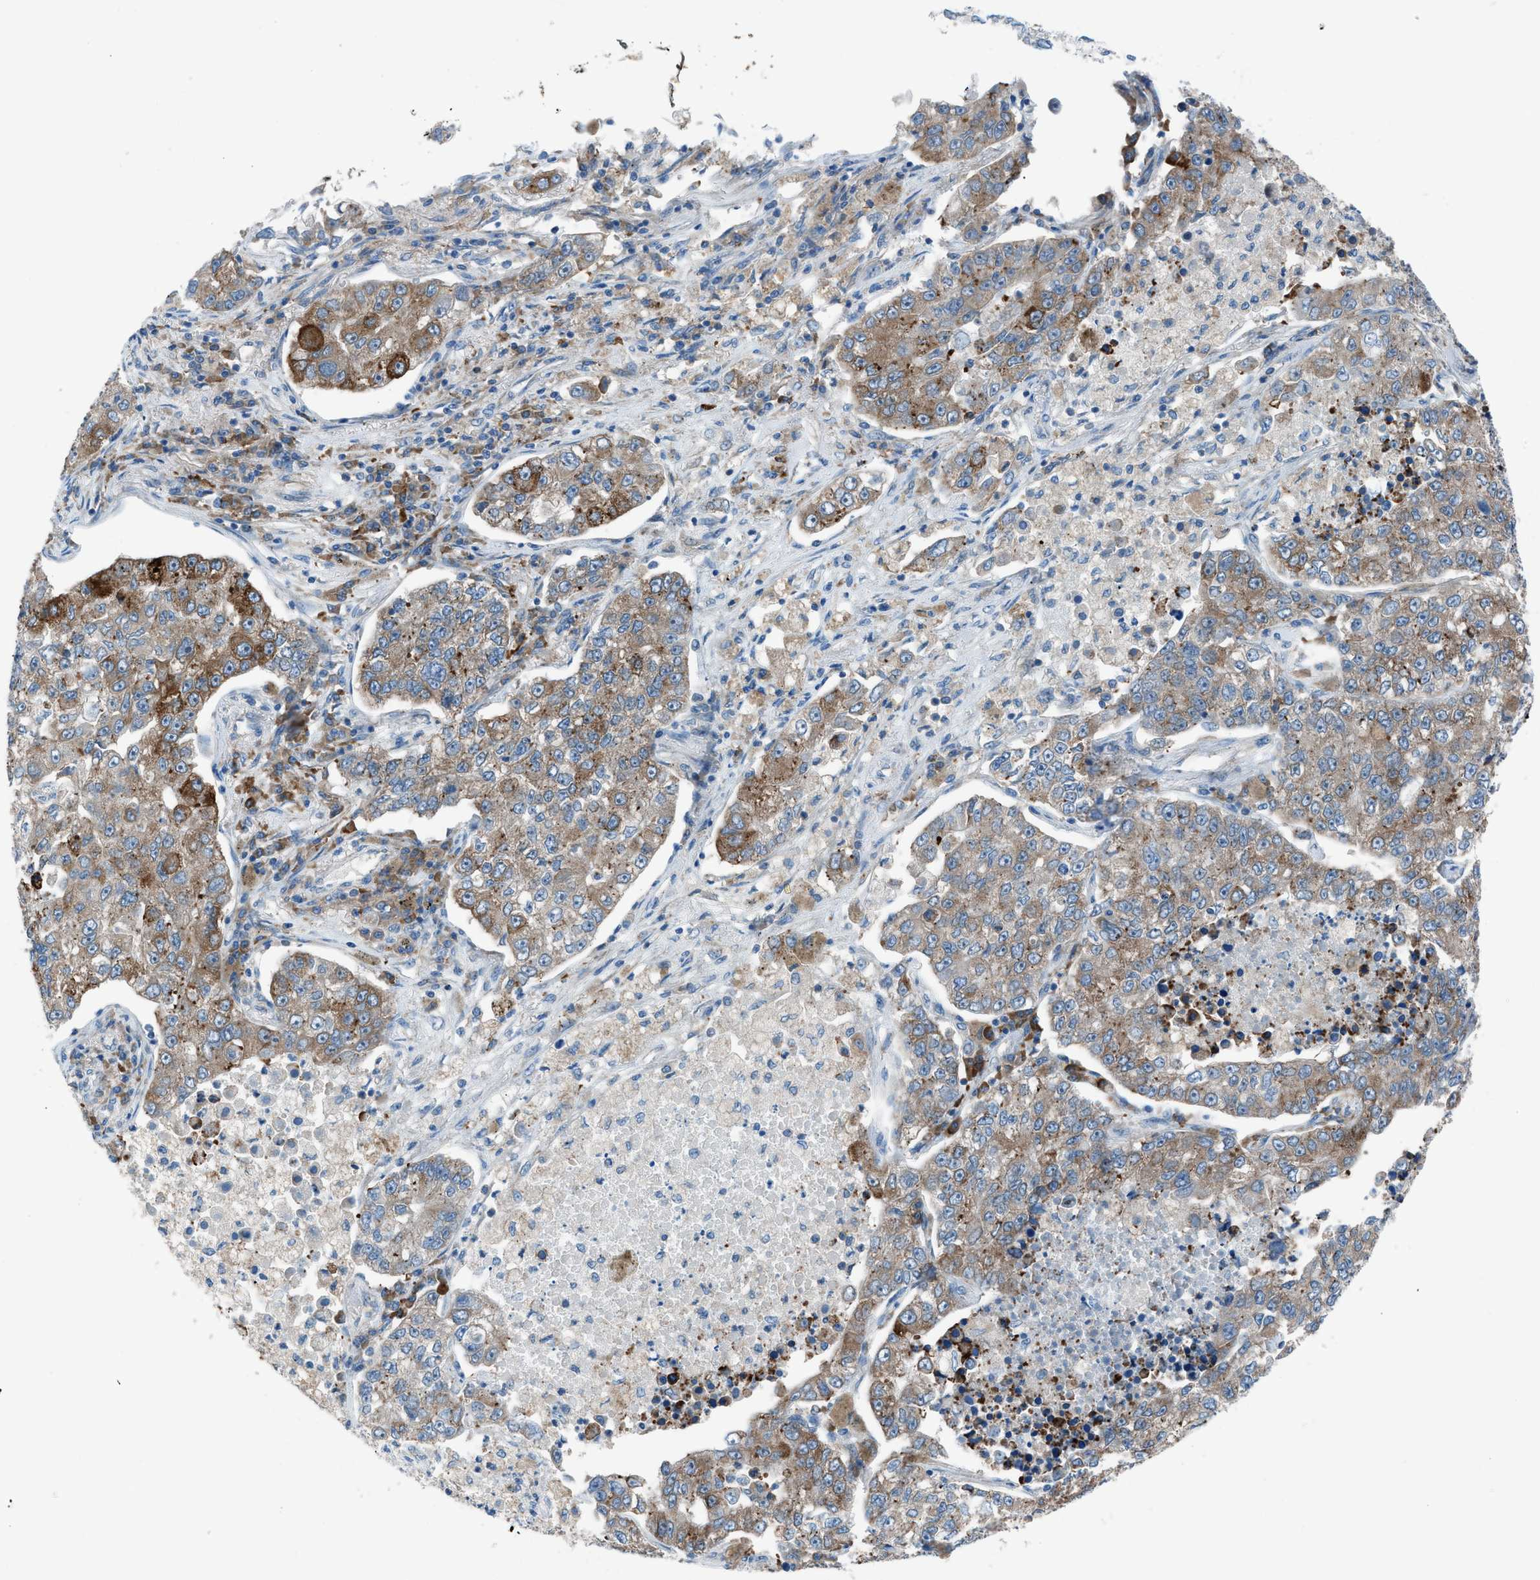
{"staining": {"intensity": "moderate", "quantity": ">75%", "location": "cytoplasmic/membranous"}, "tissue": "lung cancer", "cell_type": "Tumor cells", "image_type": "cancer", "snomed": [{"axis": "morphology", "description": "Adenocarcinoma, NOS"}, {"axis": "topography", "description": "Lung"}], "caption": "Human lung cancer (adenocarcinoma) stained with a brown dye exhibits moderate cytoplasmic/membranous positive expression in about >75% of tumor cells.", "gene": "HEG1", "patient": {"sex": "male", "age": 49}}